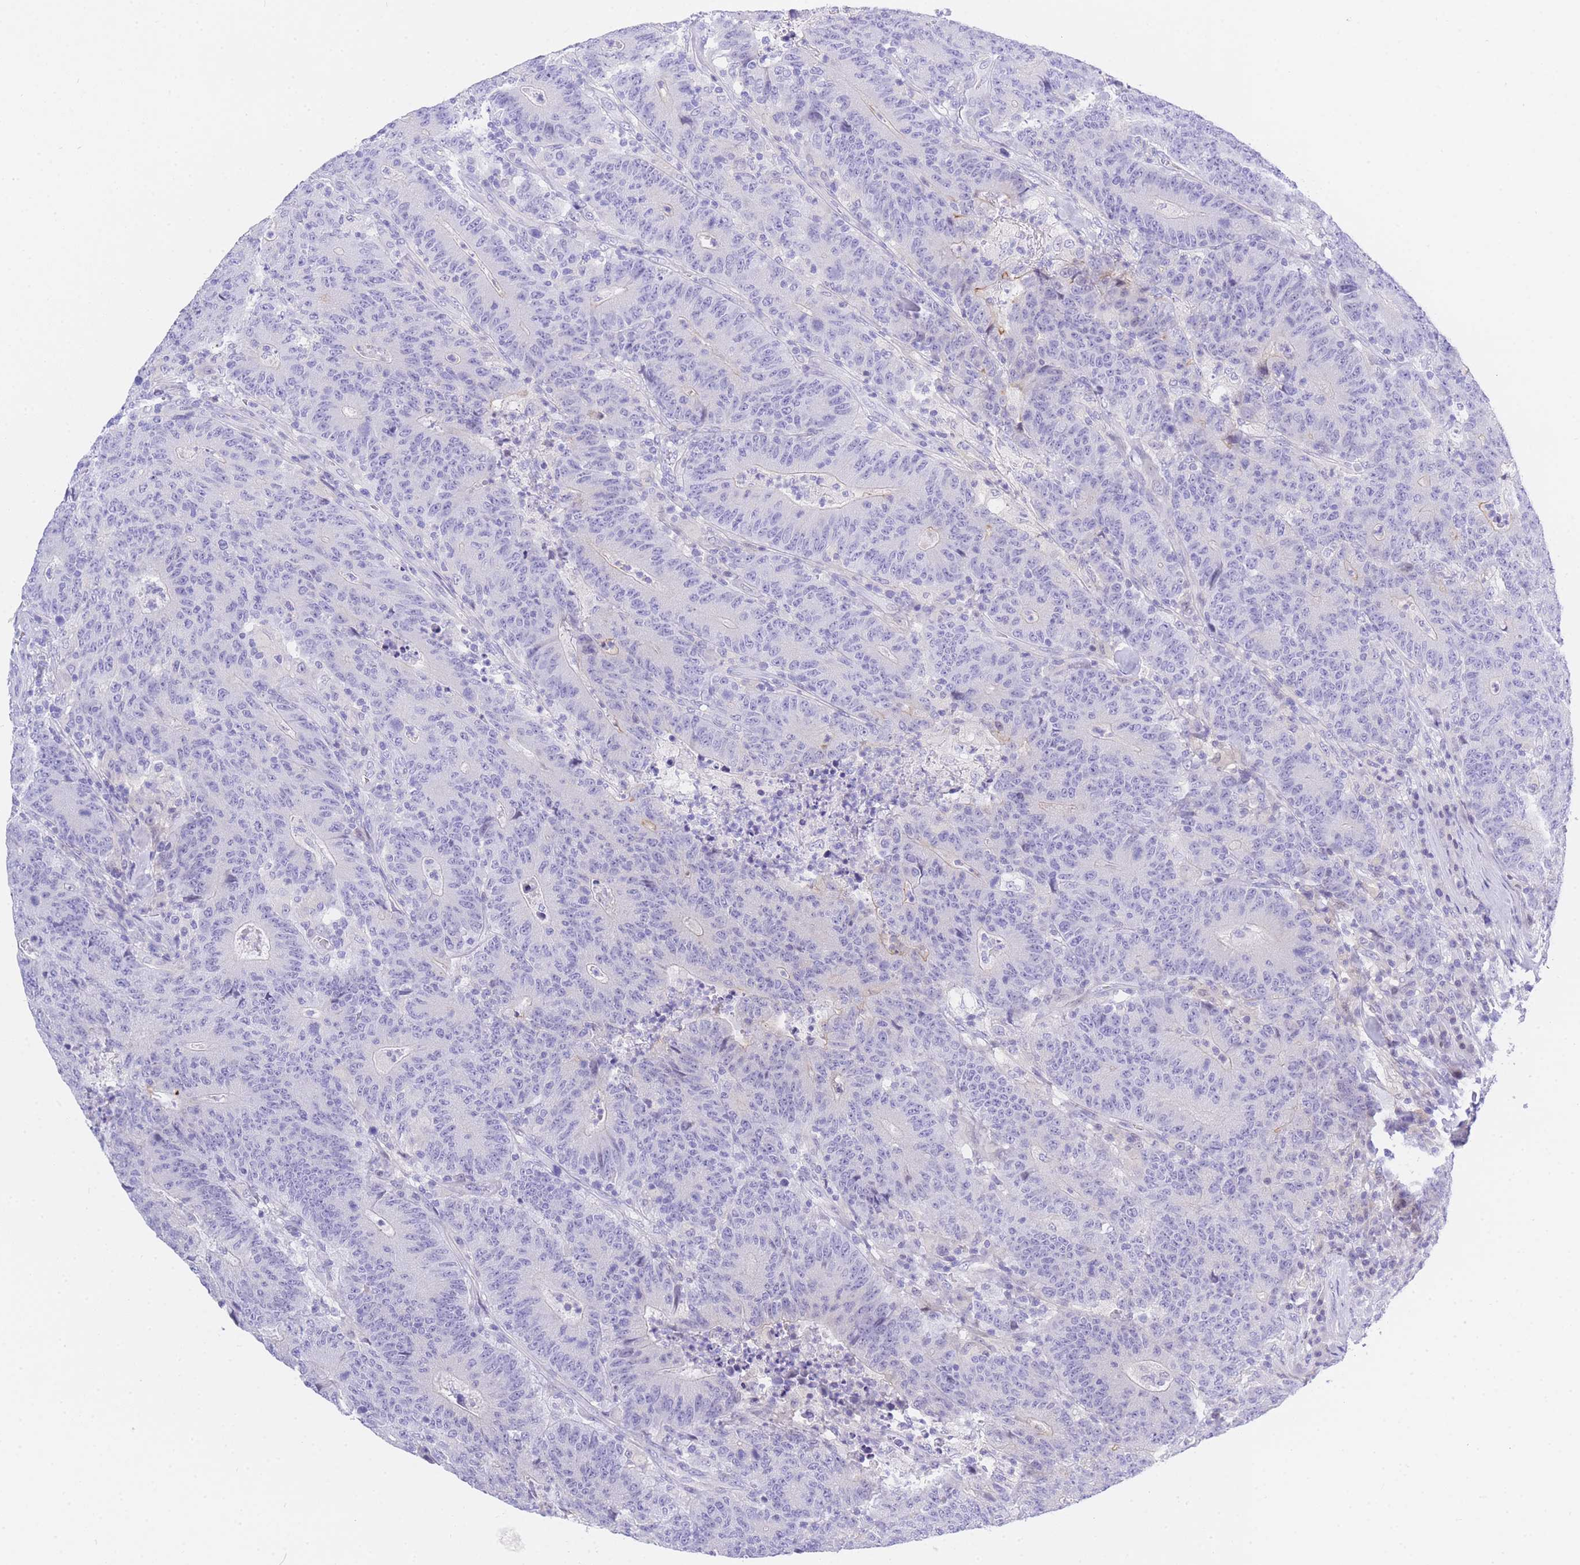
{"staining": {"intensity": "negative", "quantity": "none", "location": "none"}, "tissue": "colorectal cancer", "cell_type": "Tumor cells", "image_type": "cancer", "snomed": [{"axis": "morphology", "description": "Adenocarcinoma, NOS"}, {"axis": "topography", "description": "Colon"}], "caption": "A micrograph of human adenocarcinoma (colorectal) is negative for staining in tumor cells.", "gene": "TIFAB", "patient": {"sex": "female", "age": 75}}